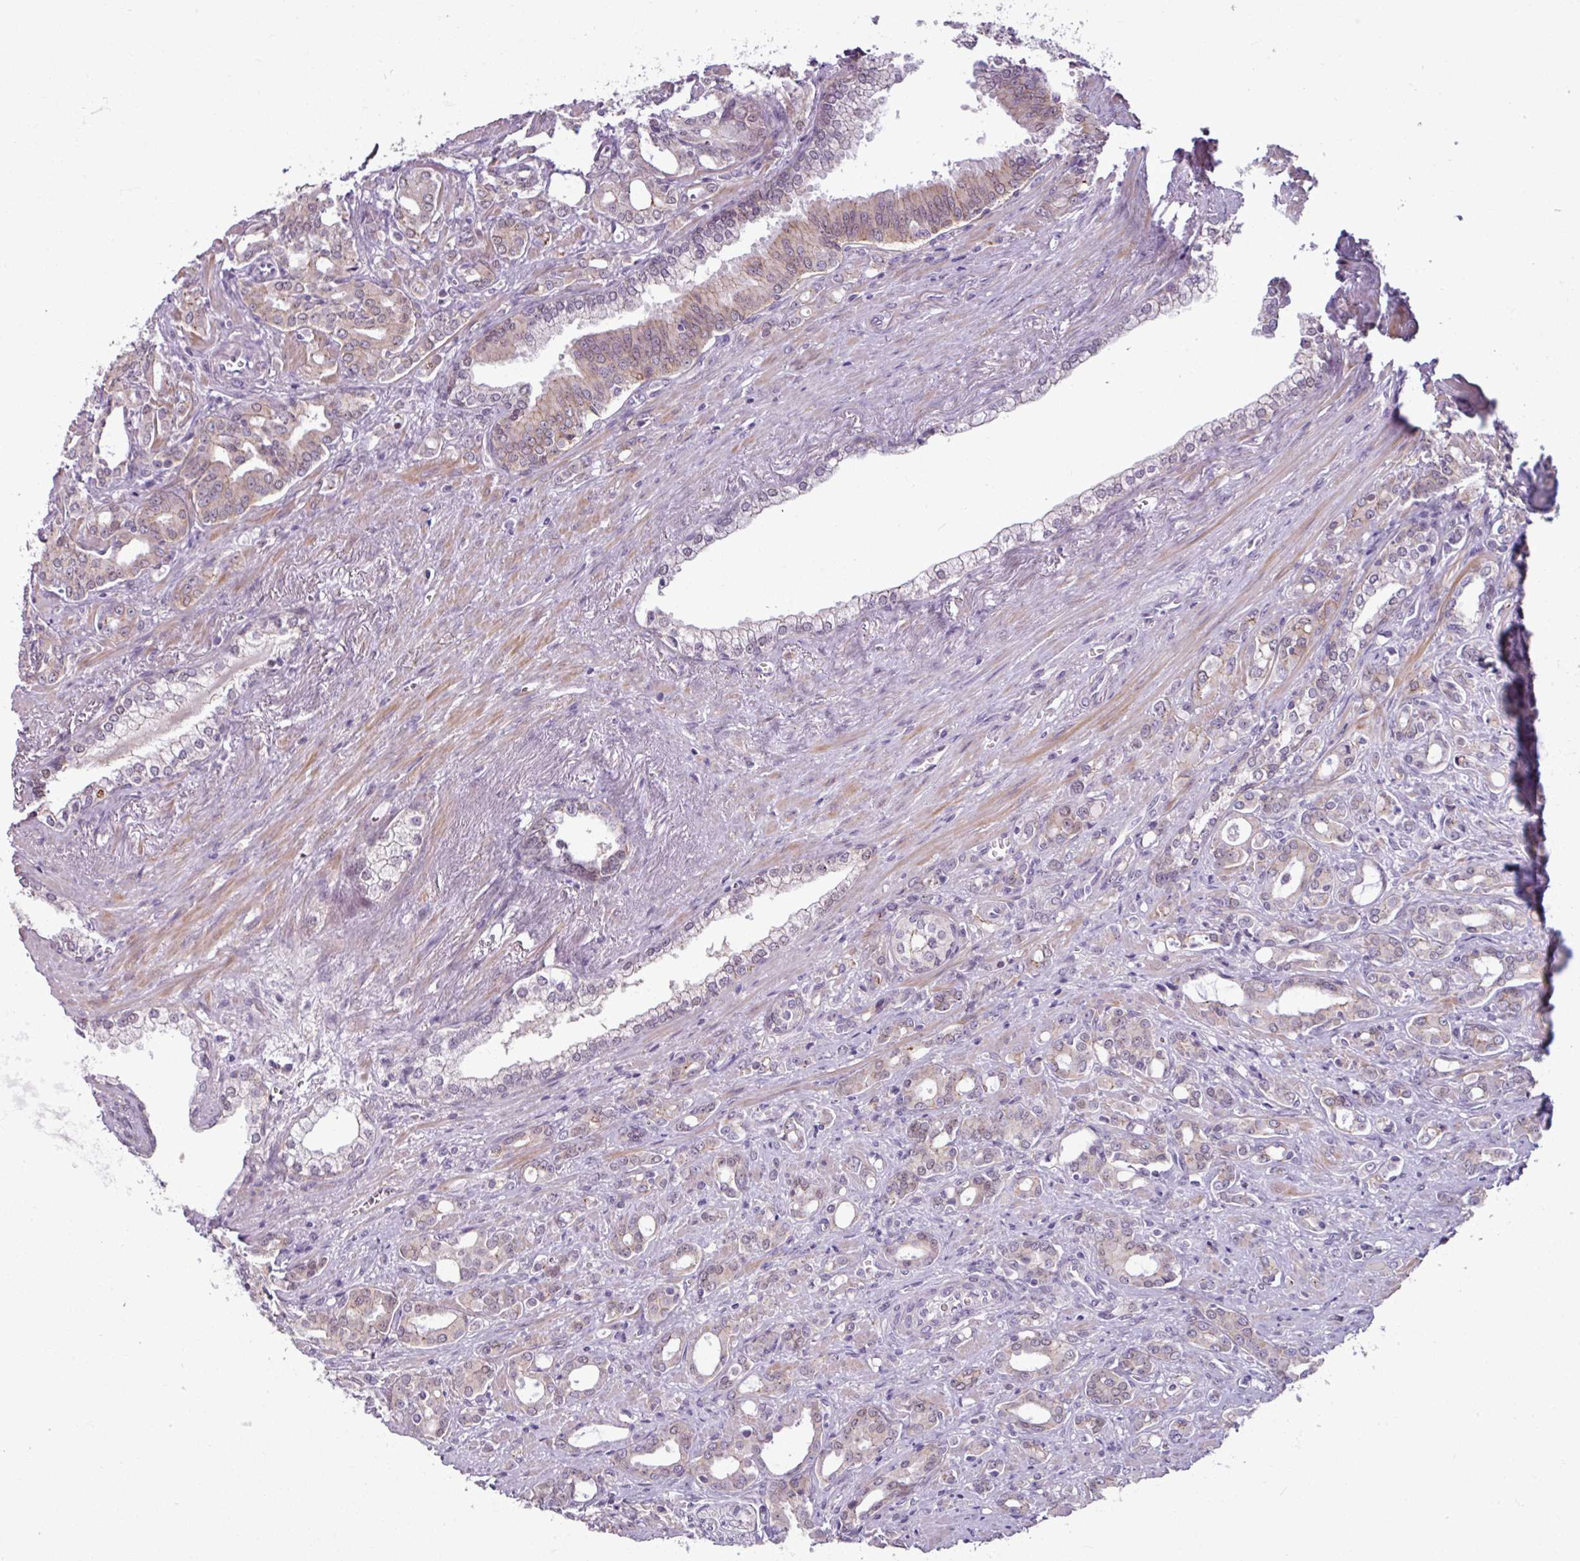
{"staining": {"intensity": "negative", "quantity": "none", "location": "none"}, "tissue": "prostate cancer", "cell_type": "Tumor cells", "image_type": "cancer", "snomed": [{"axis": "morphology", "description": "Adenocarcinoma, High grade"}, {"axis": "topography", "description": "Prostate"}], "caption": "High magnification brightfield microscopy of prostate high-grade adenocarcinoma stained with DAB (3,3'-diaminobenzidine) (brown) and counterstained with hematoxylin (blue): tumor cells show no significant expression.", "gene": "PNMA6A", "patient": {"sex": "male", "age": 72}}